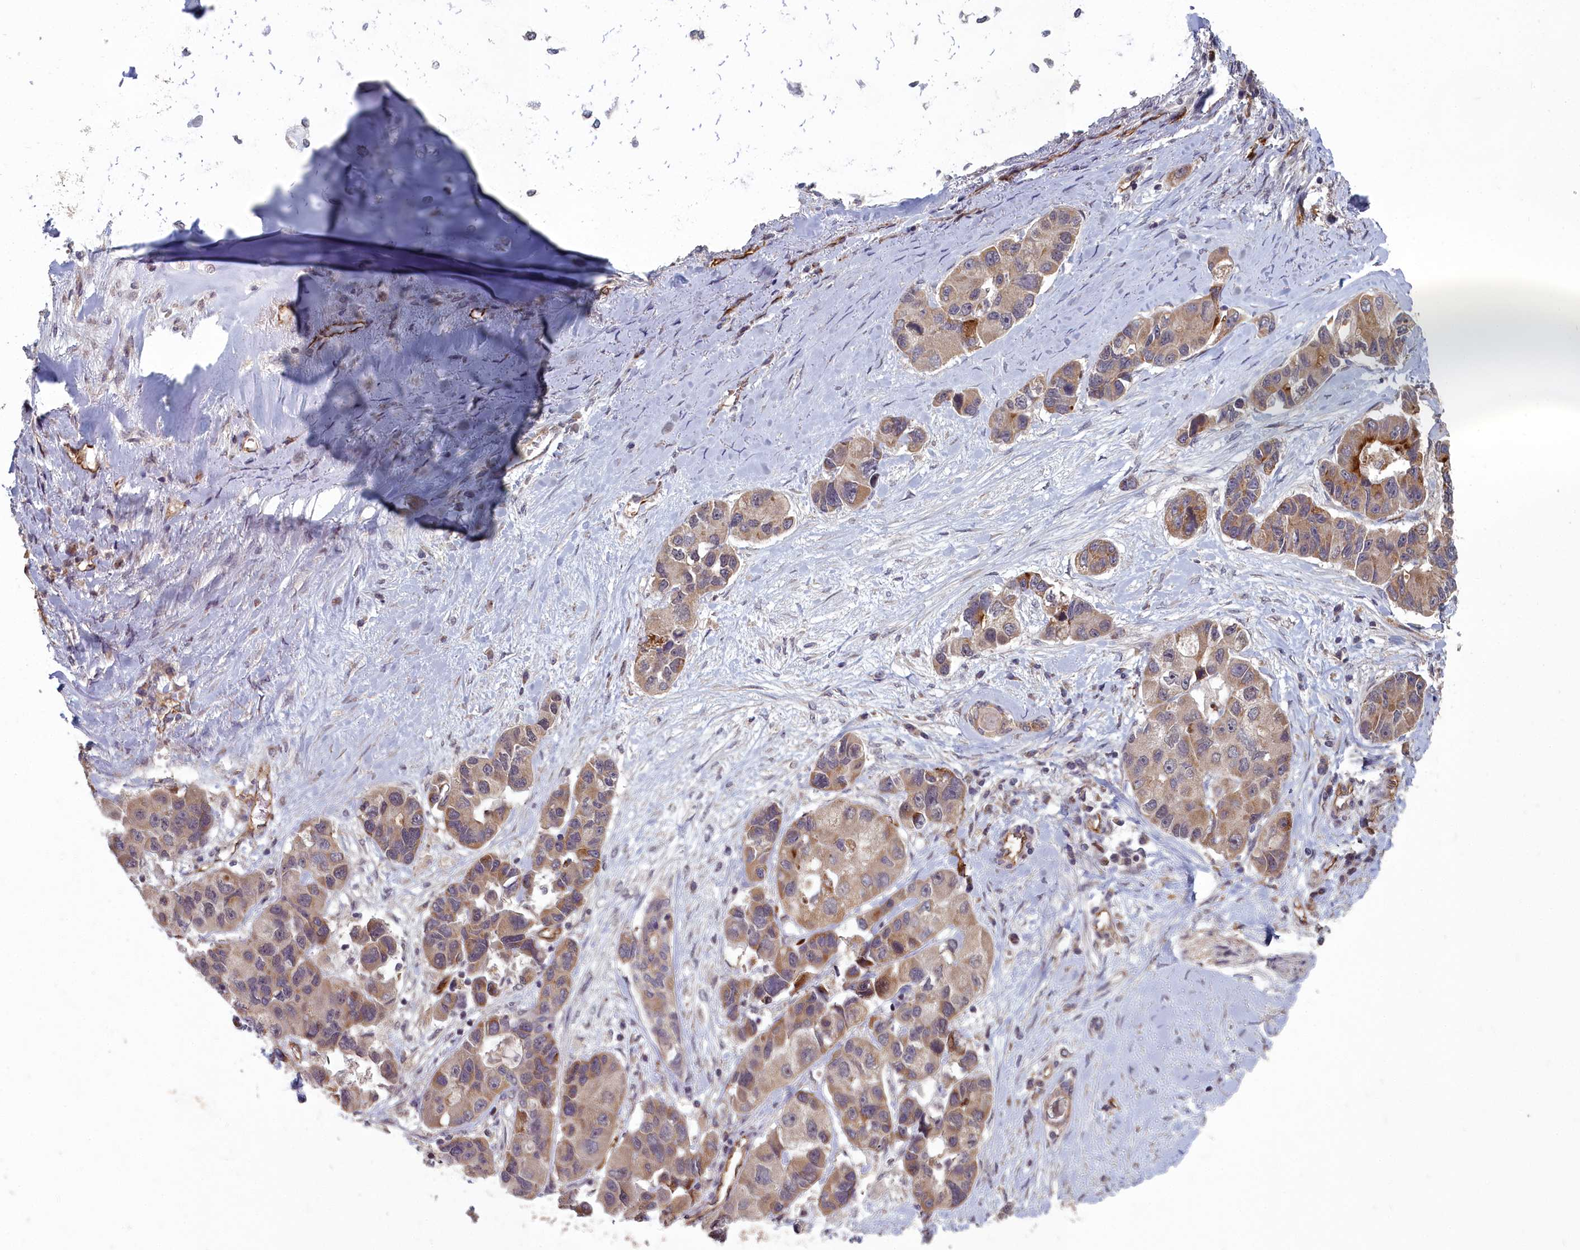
{"staining": {"intensity": "moderate", "quantity": "25%-75%", "location": "cytoplasmic/membranous"}, "tissue": "lung cancer", "cell_type": "Tumor cells", "image_type": "cancer", "snomed": [{"axis": "morphology", "description": "Adenocarcinoma, NOS"}, {"axis": "topography", "description": "Lung"}], "caption": "IHC (DAB (3,3'-diaminobenzidine)) staining of human lung cancer (adenocarcinoma) reveals moderate cytoplasmic/membranous protein staining in about 25%-75% of tumor cells.", "gene": "TSPYL4", "patient": {"sex": "female", "age": 54}}